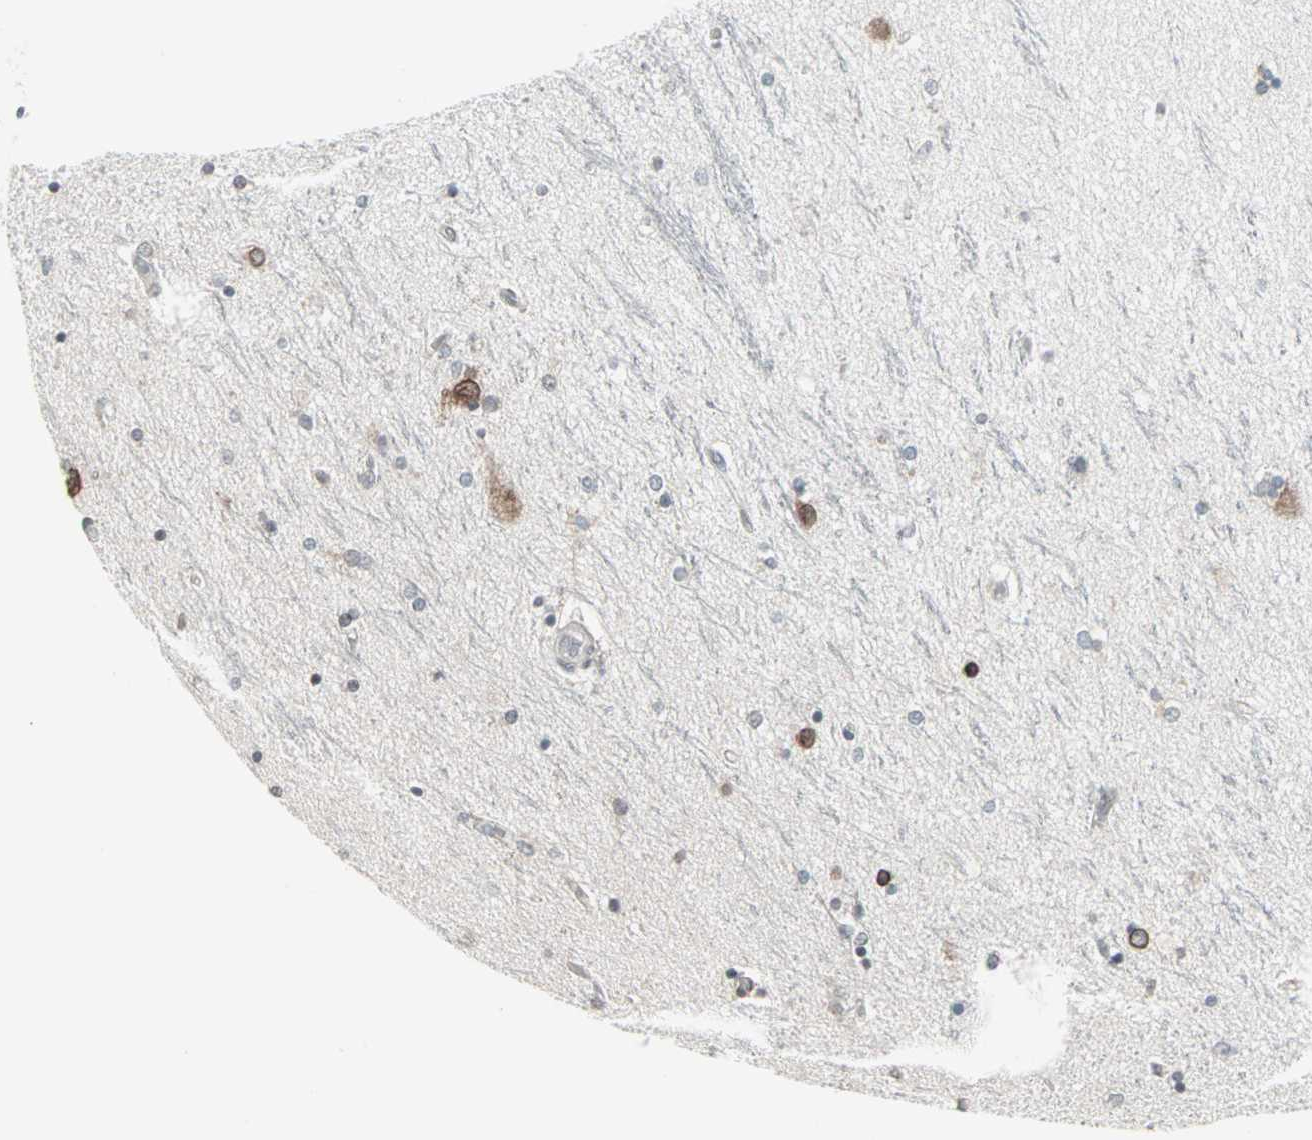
{"staining": {"intensity": "negative", "quantity": "none", "location": "none"}, "tissue": "hippocampus", "cell_type": "Glial cells", "image_type": "normal", "snomed": [{"axis": "morphology", "description": "Normal tissue, NOS"}, {"axis": "topography", "description": "Hippocampus"}], "caption": "An immunohistochemistry (IHC) histopathology image of benign hippocampus is shown. There is no staining in glial cells of hippocampus.", "gene": "CBLC", "patient": {"sex": "female", "age": 54}}